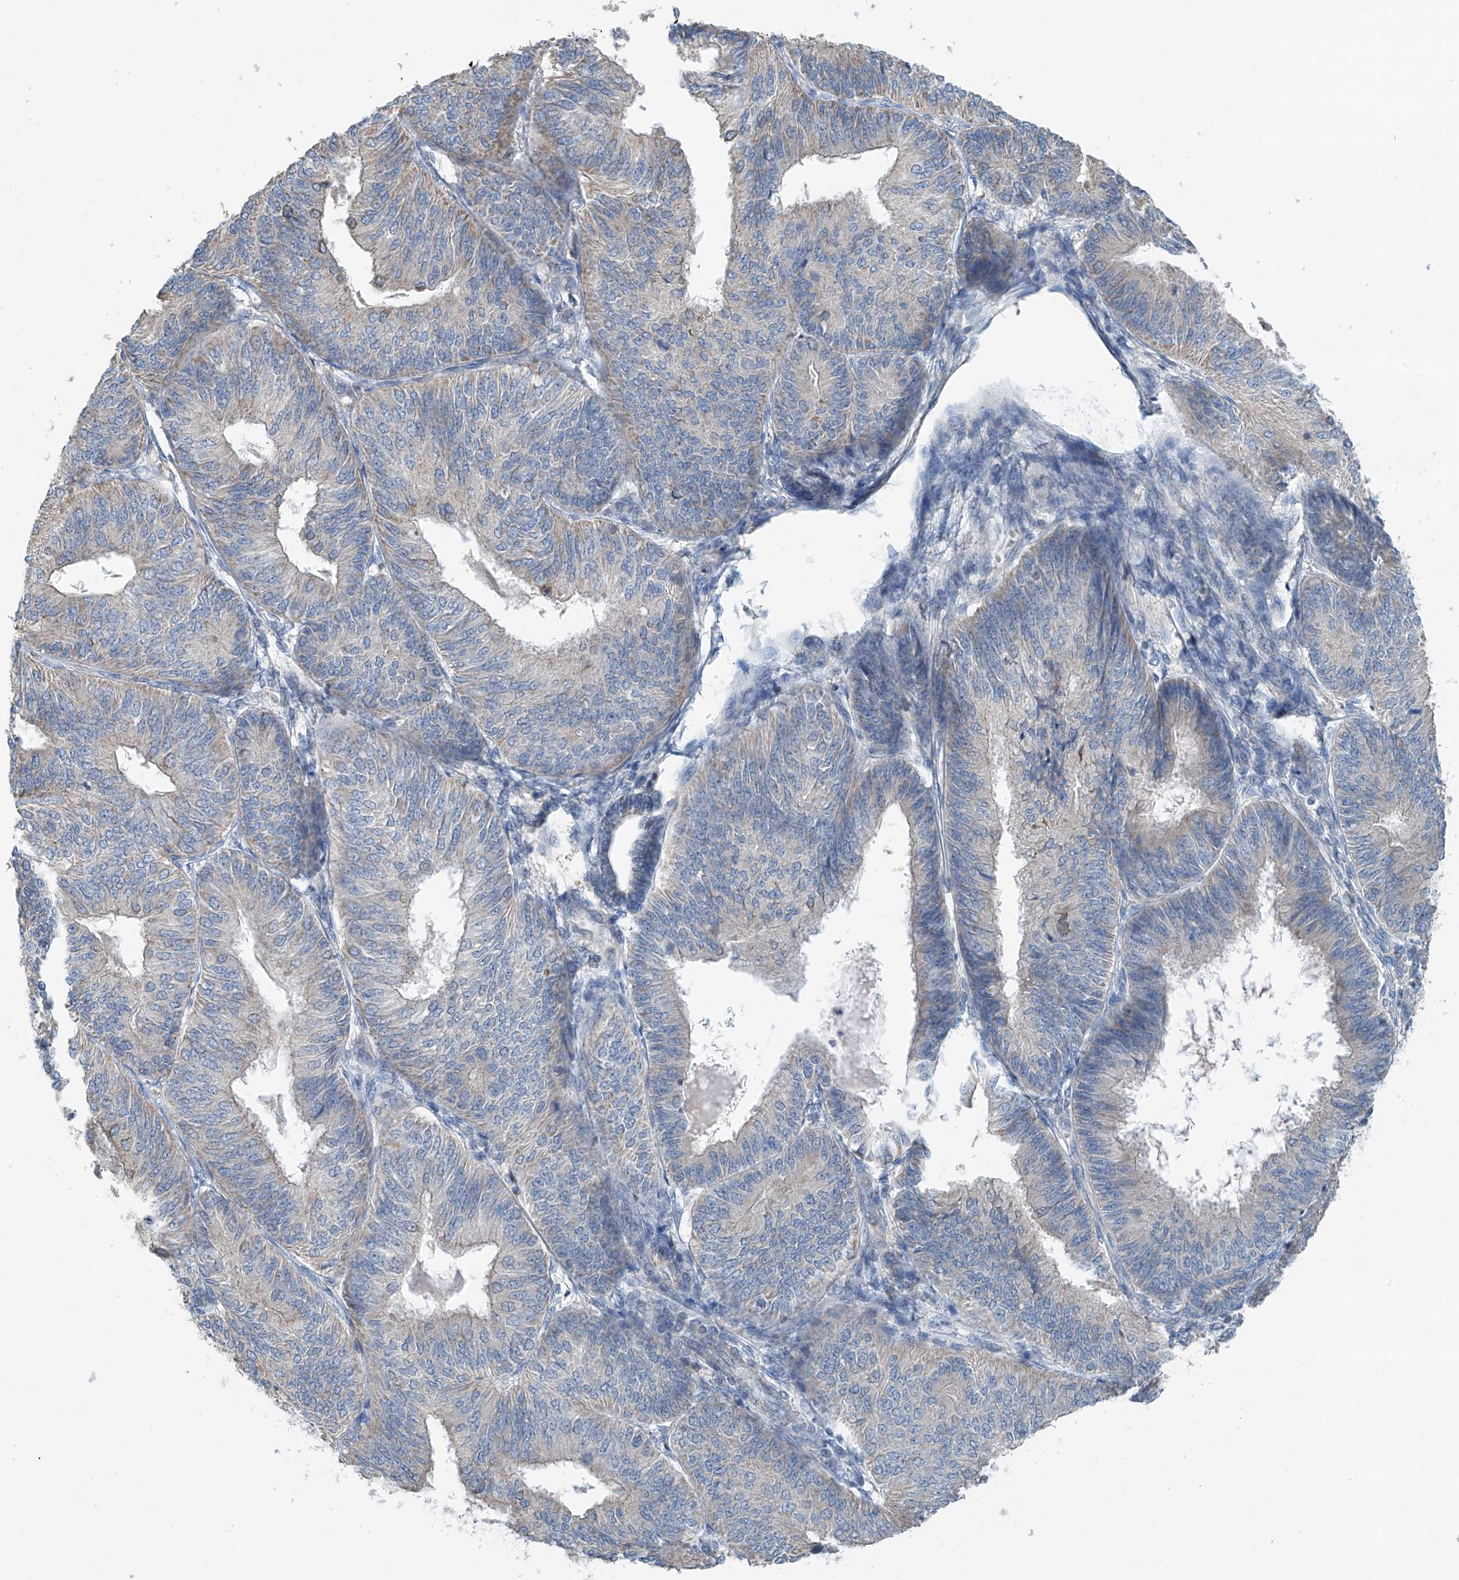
{"staining": {"intensity": "weak", "quantity": "25%-75%", "location": "cytoplasmic/membranous"}, "tissue": "endometrial cancer", "cell_type": "Tumor cells", "image_type": "cancer", "snomed": [{"axis": "morphology", "description": "Adenocarcinoma, NOS"}, {"axis": "topography", "description": "Endometrium"}], "caption": "IHC image of adenocarcinoma (endometrial) stained for a protein (brown), which demonstrates low levels of weak cytoplasmic/membranous staining in about 25%-75% of tumor cells.", "gene": "SYN3", "patient": {"sex": "female", "age": 58}}